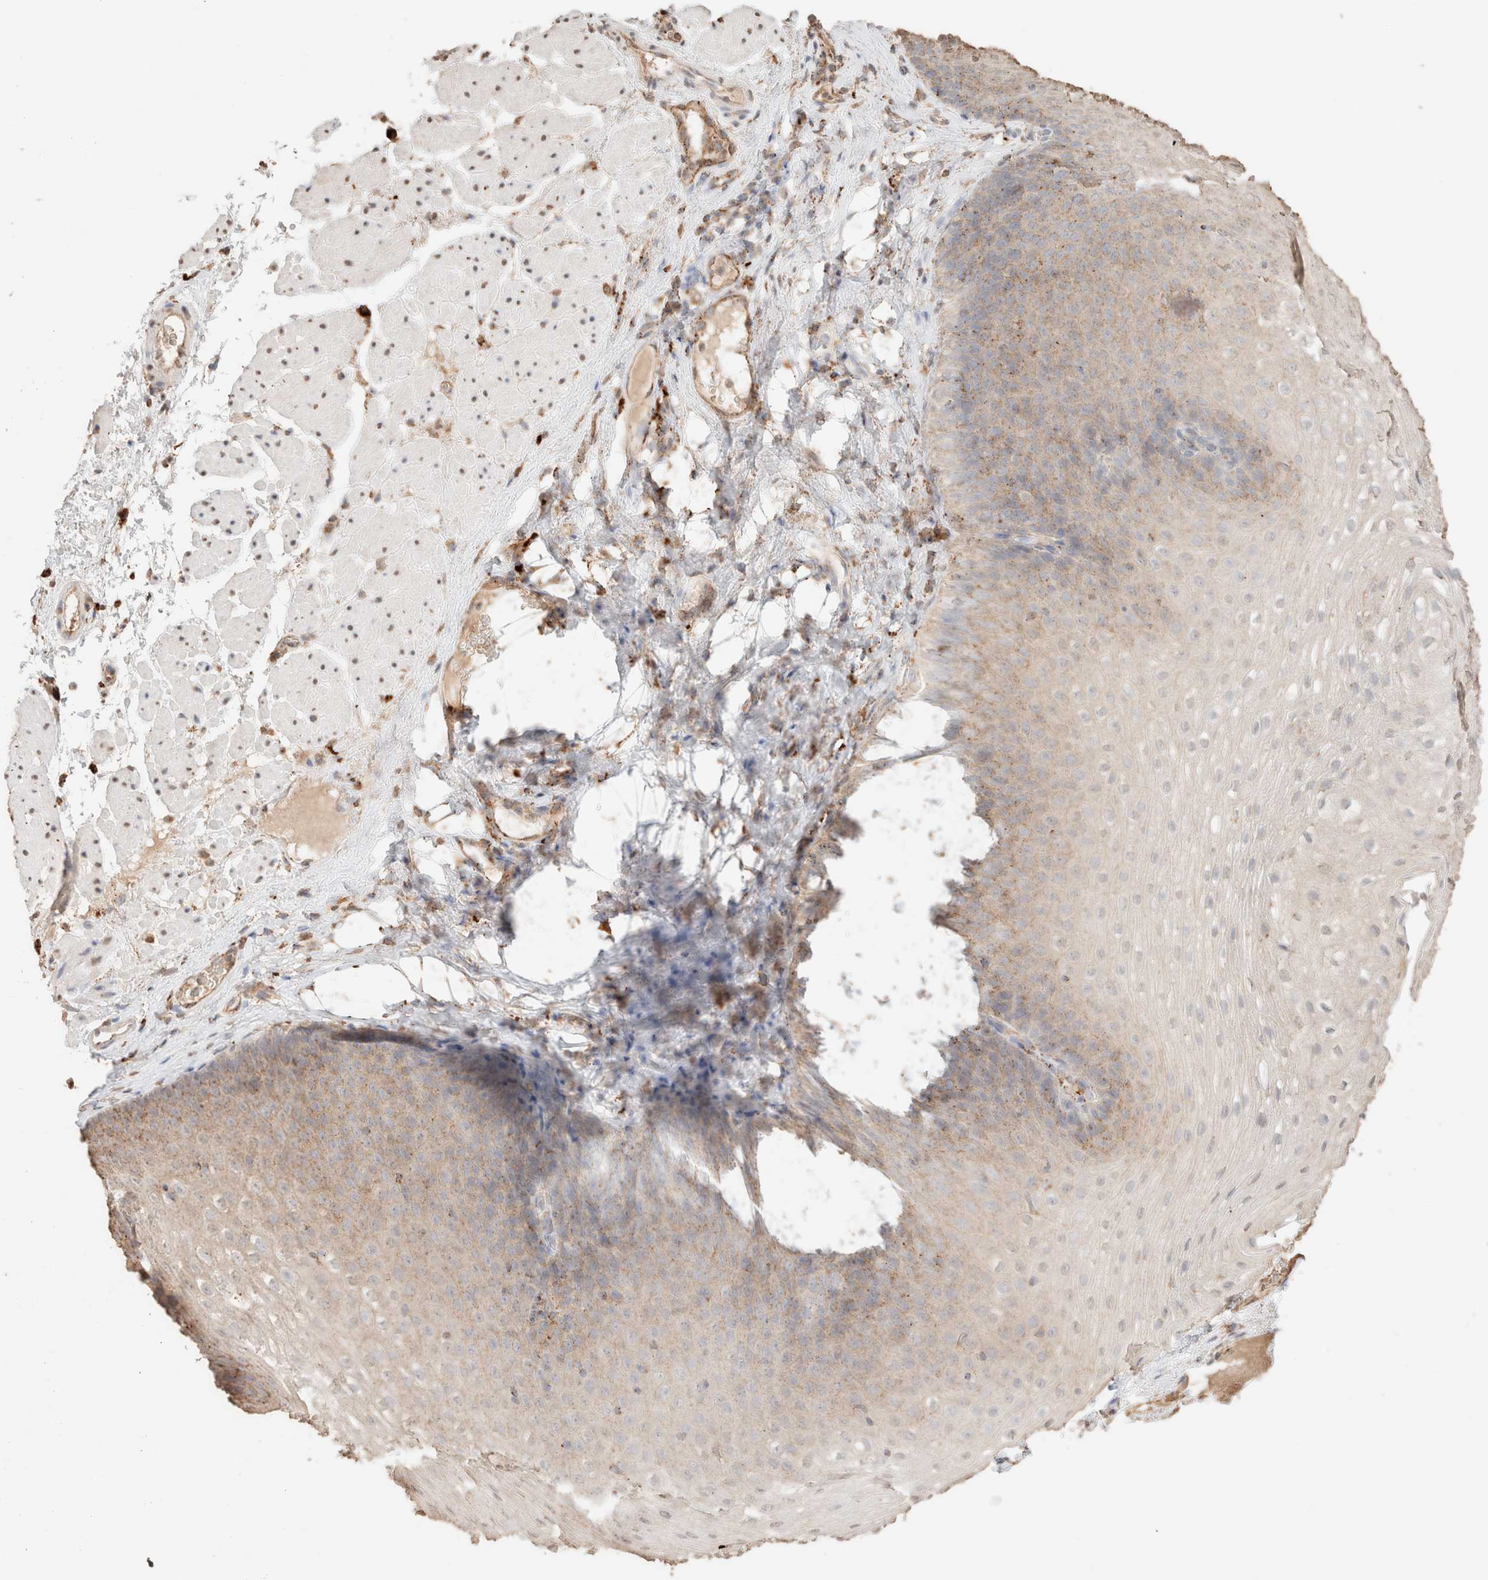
{"staining": {"intensity": "weak", "quantity": "25%-75%", "location": "cytoplasmic/membranous"}, "tissue": "esophagus", "cell_type": "Squamous epithelial cells", "image_type": "normal", "snomed": [{"axis": "morphology", "description": "Normal tissue, NOS"}, {"axis": "topography", "description": "Esophagus"}], "caption": "Normal esophagus was stained to show a protein in brown. There is low levels of weak cytoplasmic/membranous expression in about 25%-75% of squamous epithelial cells.", "gene": "CTSC", "patient": {"sex": "female", "age": 66}}